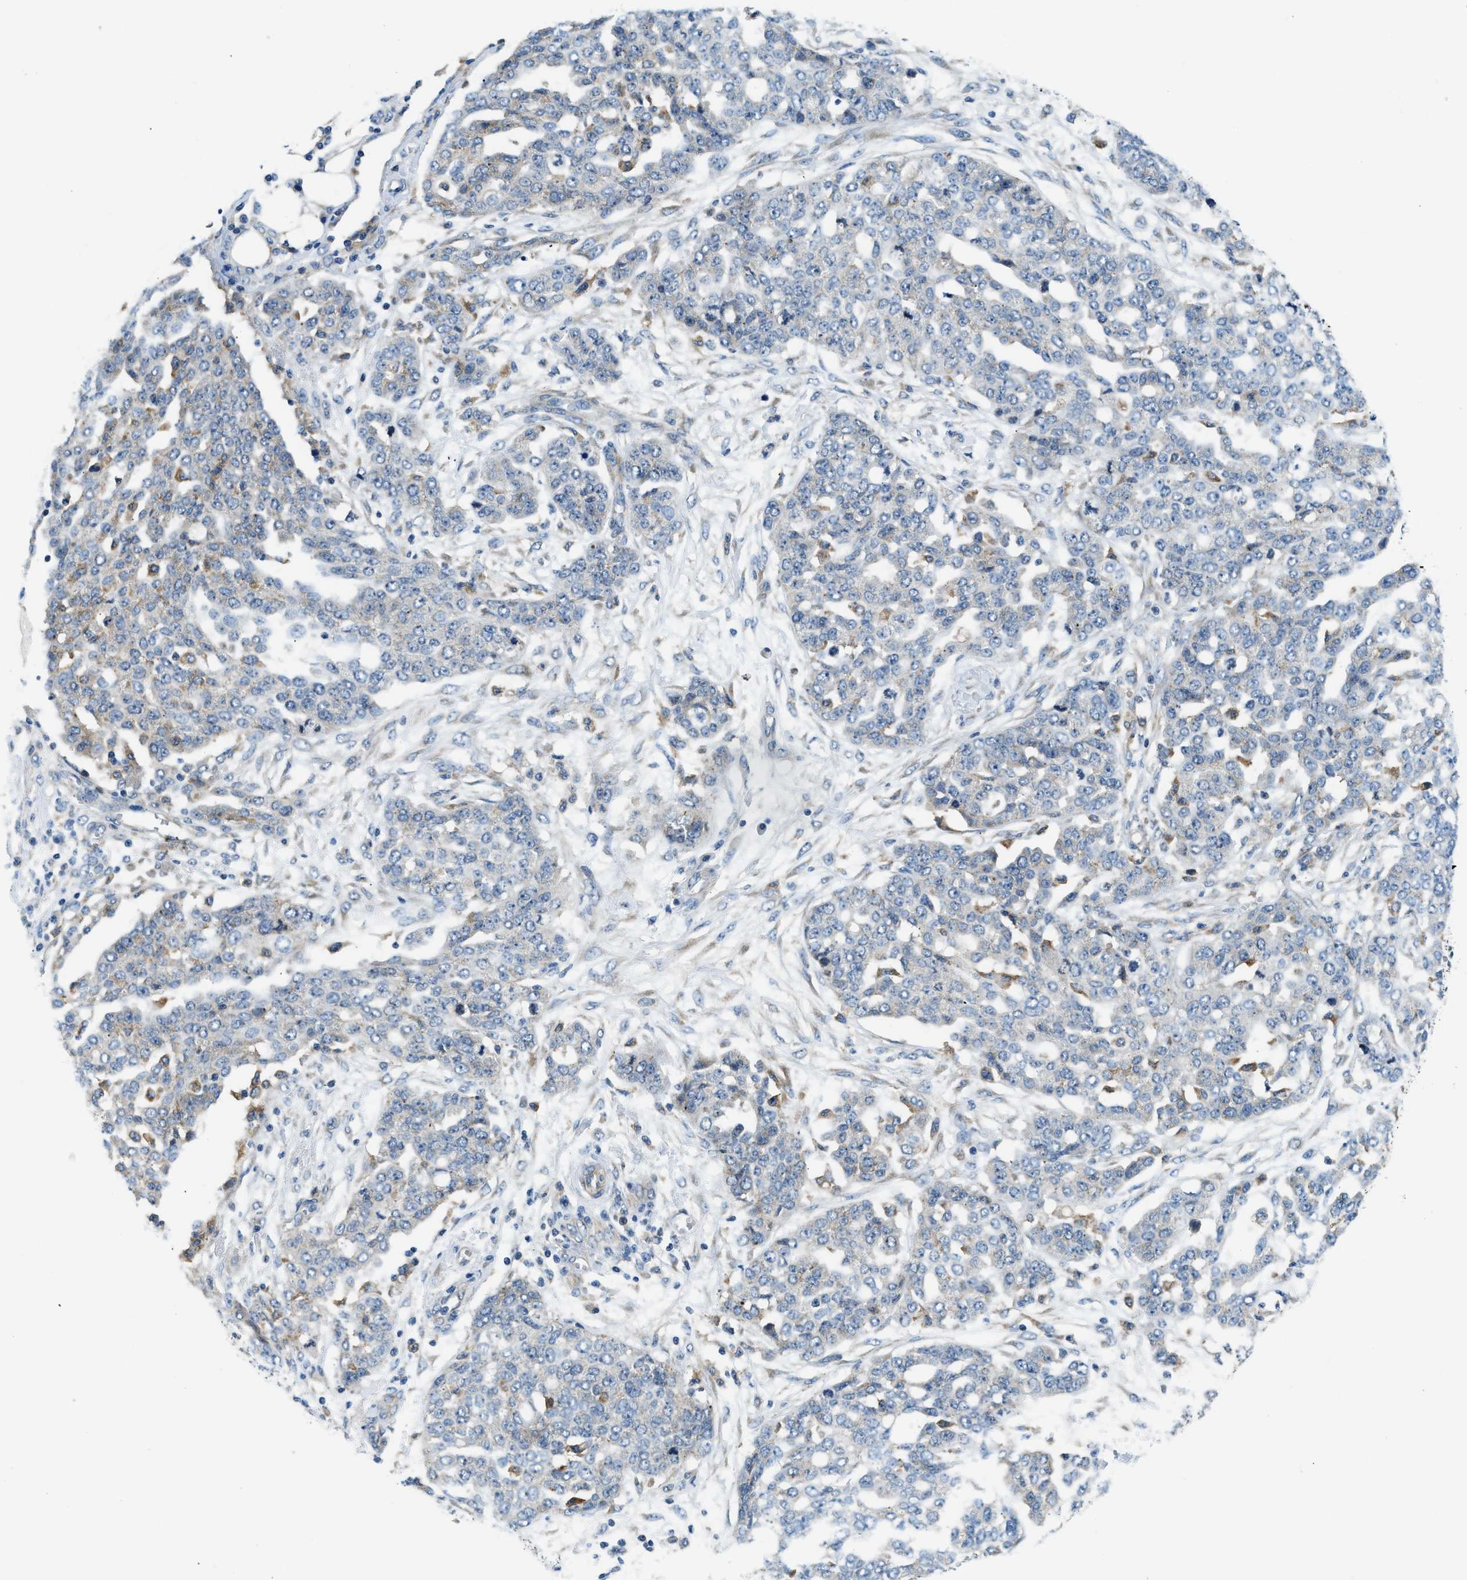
{"staining": {"intensity": "moderate", "quantity": "<25%", "location": "cytoplasmic/membranous"}, "tissue": "ovarian cancer", "cell_type": "Tumor cells", "image_type": "cancer", "snomed": [{"axis": "morphology", "description": "Cystadenocarcinoma, serous, NOS"}, {"axis": "topography", "description": "Soft tissue"}, {"axis": "topography", "description": "Ovary"}], "caption": "Immunohistochemistry of ovarian cancer (serous cystadenocarcinoma) displays low levels of moderate cytoplasmic/membranous expression in about <25% of tumor cells.", "gene": "LPIN2", "patient": {"sex": "female", "age": 57}}